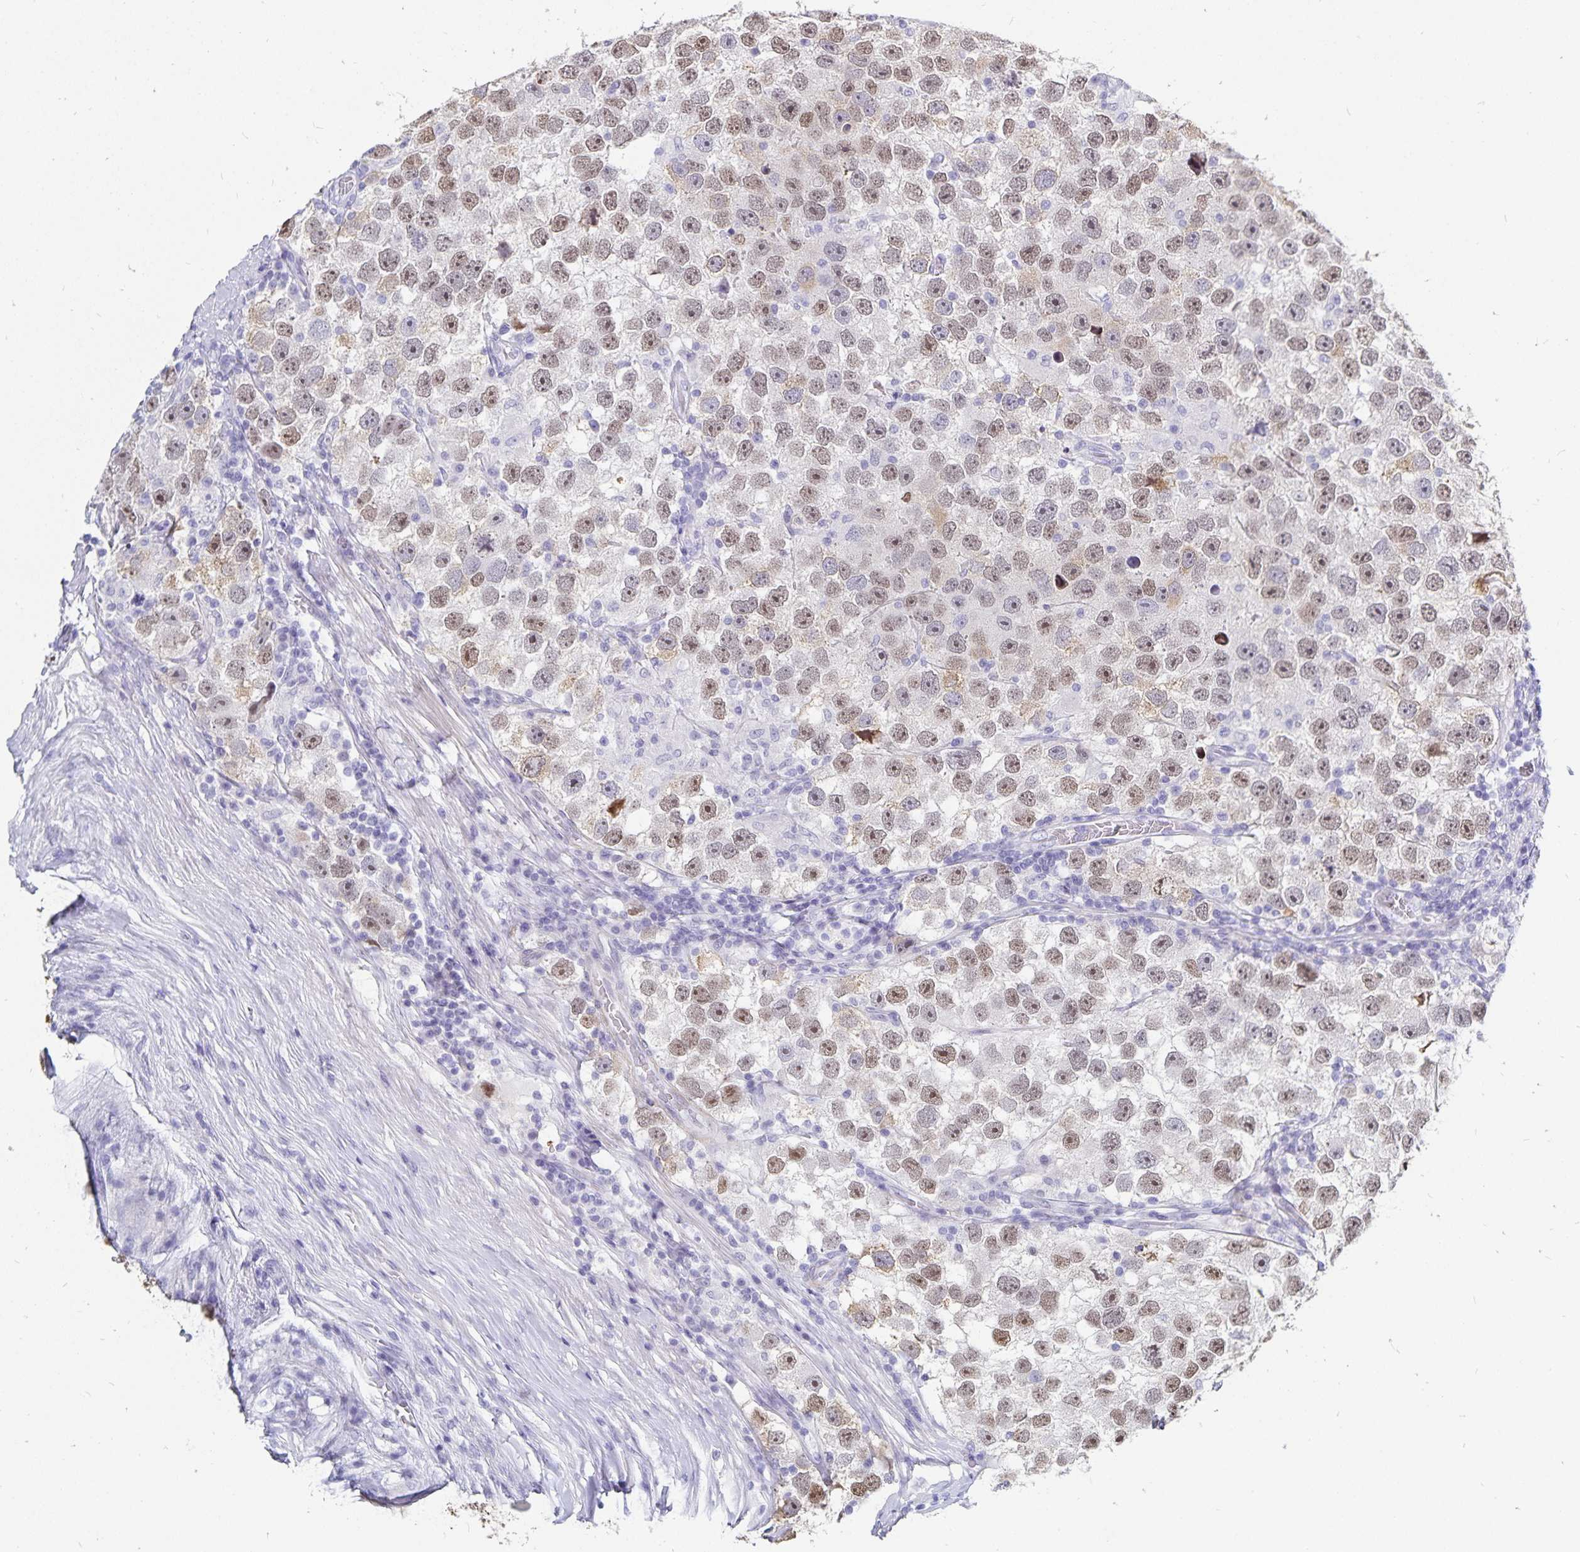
{"staining": {"intensity": "moderate", "quantity": ">75%", "location": "nuclear"}, "tissue": "testis cancer", "cell_type": "Tumor cells", "image_type": "cancer", "snomed": [{"axis": "morphology", "description": "Seminoma, NOS"}, {"axis": "topography", "description": "Testis"}], "caption": "An immunohistochemistry histopathology image of neoplastic tissue is shown. Protein staining in brown shows moderate nuclear positivity in seminoma (testis) within tumor cells.", "gene": "HMGB3", "patient": {"sex": "male", "age": 26}}